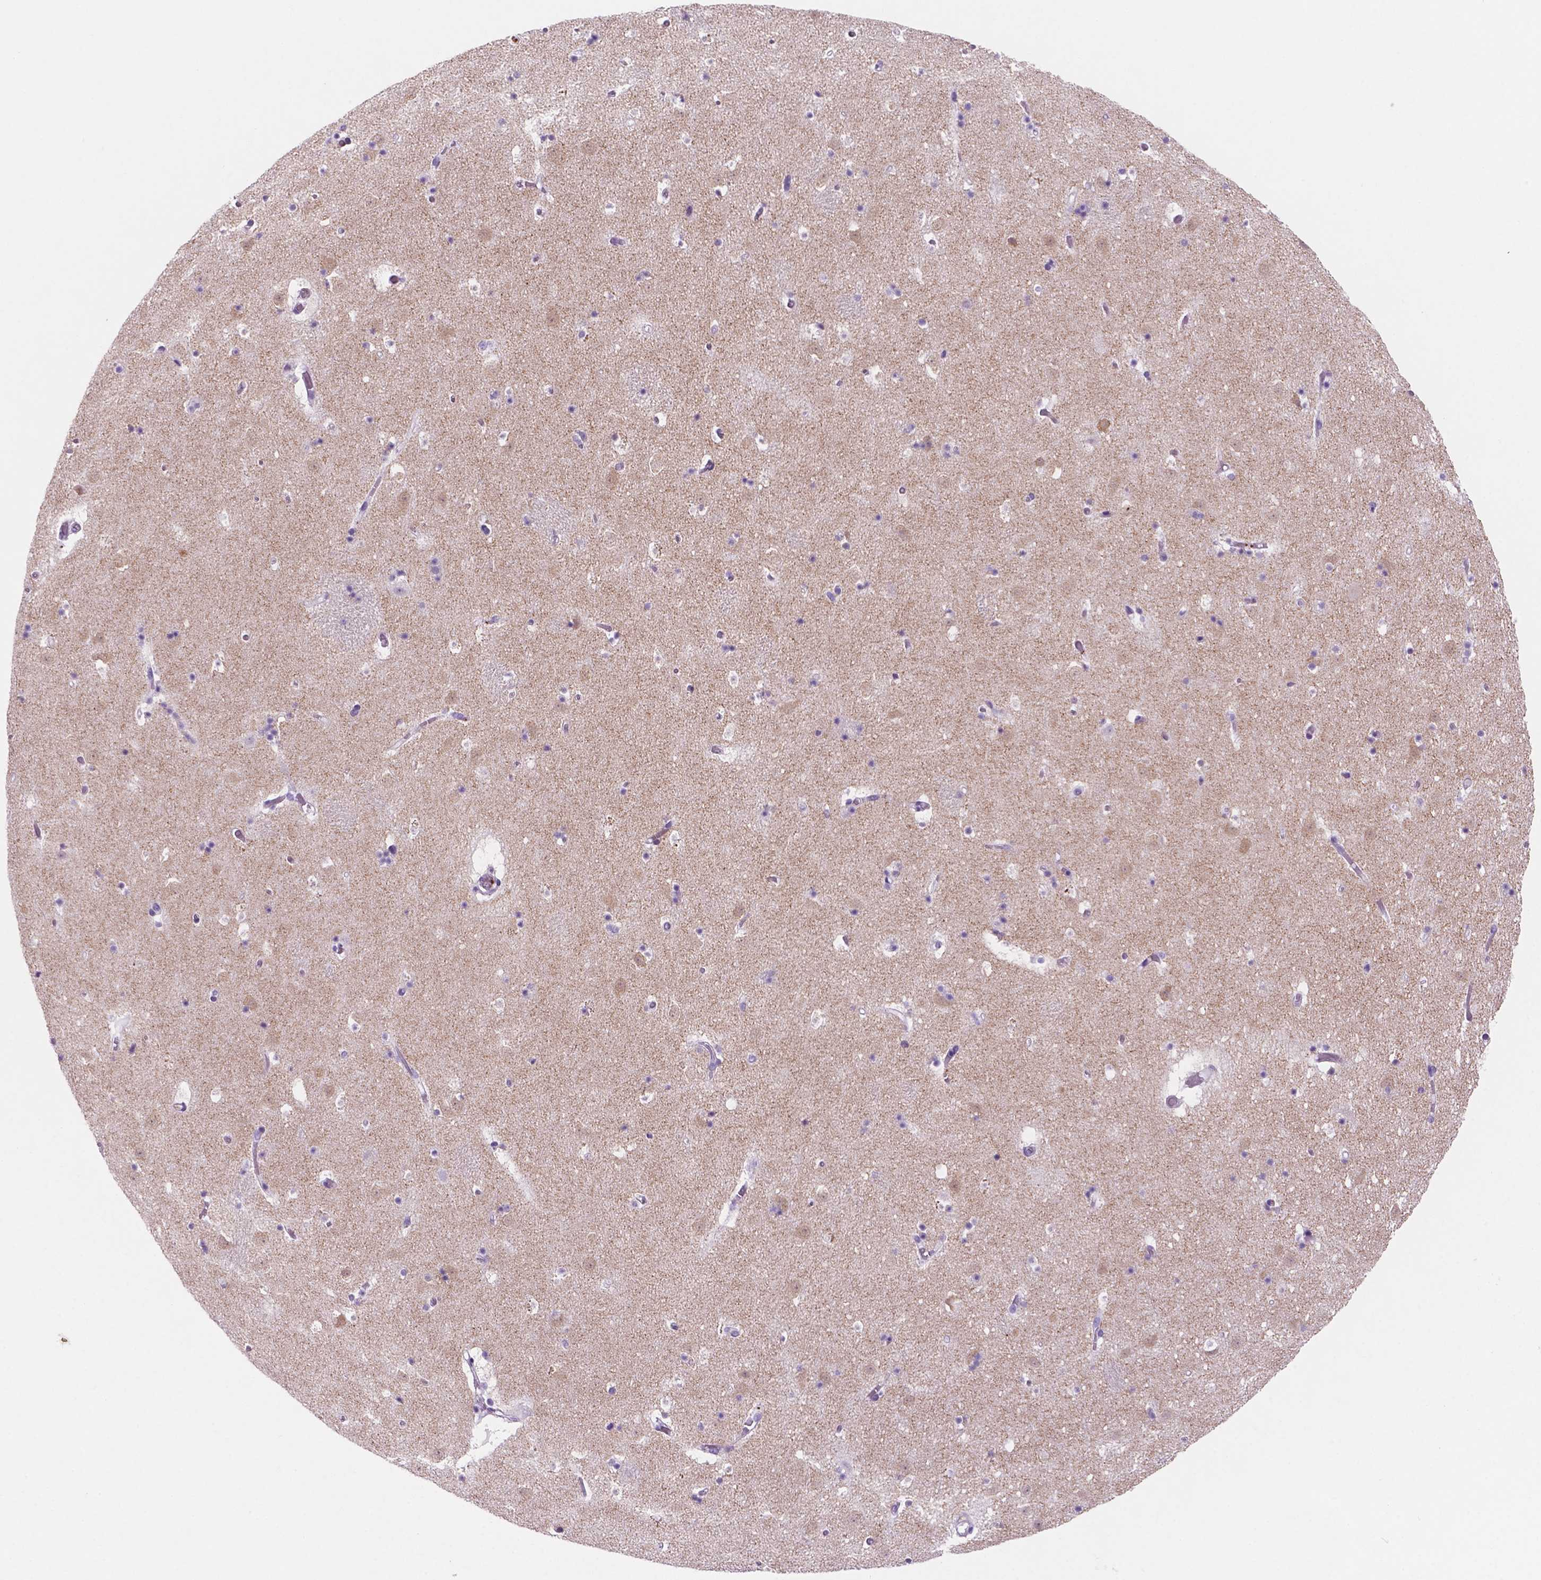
{"staining": {"intensity": "negative", "quantity": "none", "location": "none"}, "tissue": "caudate", "cell_type": "Glial cells", "image_type": "normal", "snomed": [{"axis": "morphology", "description": "Normal tissue, NOS"}, {"axis": "topography", "description": "Lateral ventricle wall"}], "caption": "Immunohistochemistry photomicrograph of benign human caudate stained for a protein (brown), which exhibits no staining in glial cells.", "gene": "EBLN2", "patient": {"sex": "female", "age": 42}}